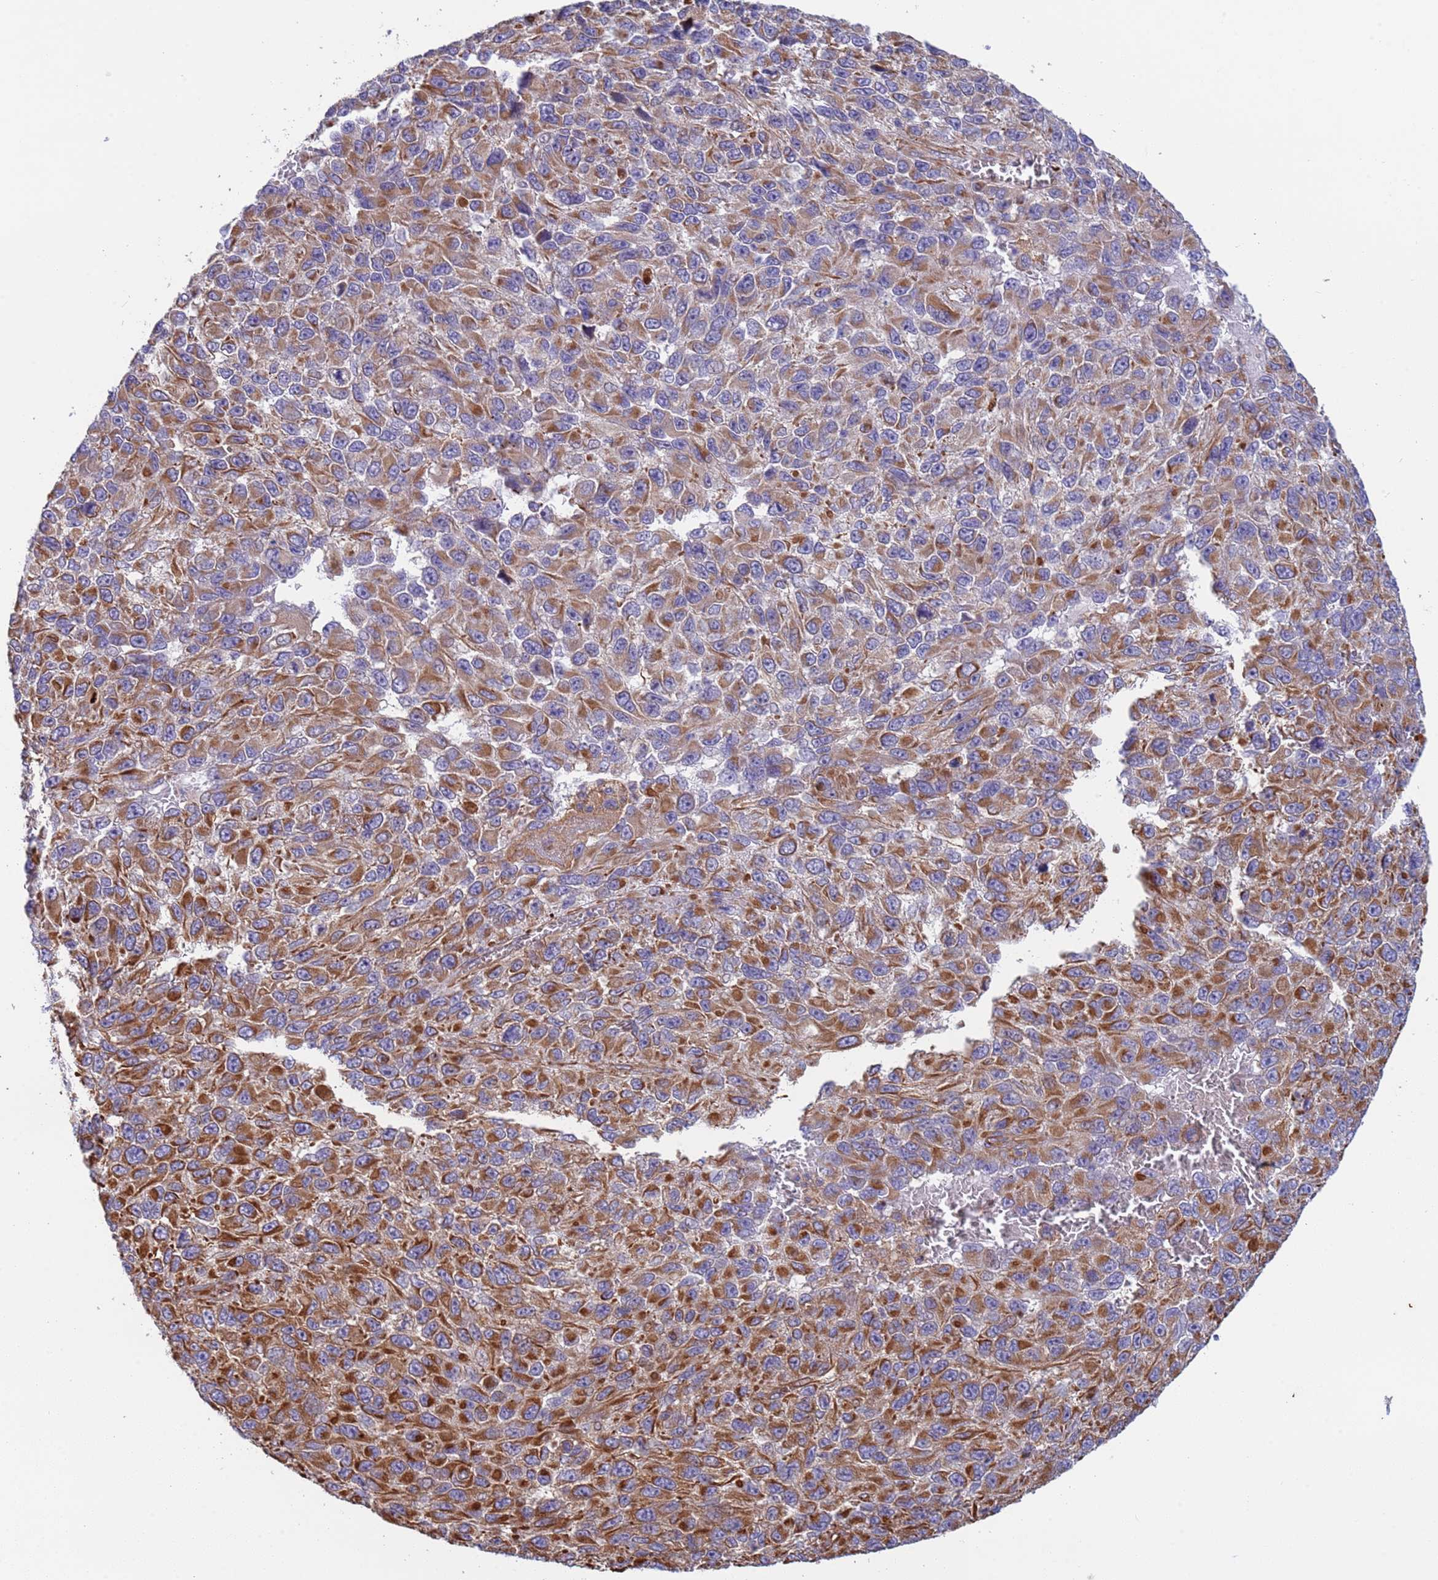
{"staining": {"intensity": "strong", "quantity": "25%-75%", "location": "cytoplasmic/membranous"}, "tissue": "melanoma", "cell_type": "Tumor cells", "image_type": "cancer", "snomed": [{"axis": "morphology", "description": "Normal tissue, NOS"}, {"axis": "morphology", "description": "Malignant melanoma, NOS"}, {"axis": "topography", "description": "Skin"}], "caption": "Immunohistochemical staining of melanoma exhibits high levels of strong cytoplasmic/membranous protein staining in approximately 25%-75% of tumor cells.", "gene": "NUDT12", "patient": {"sex": "female", "age": 96}}